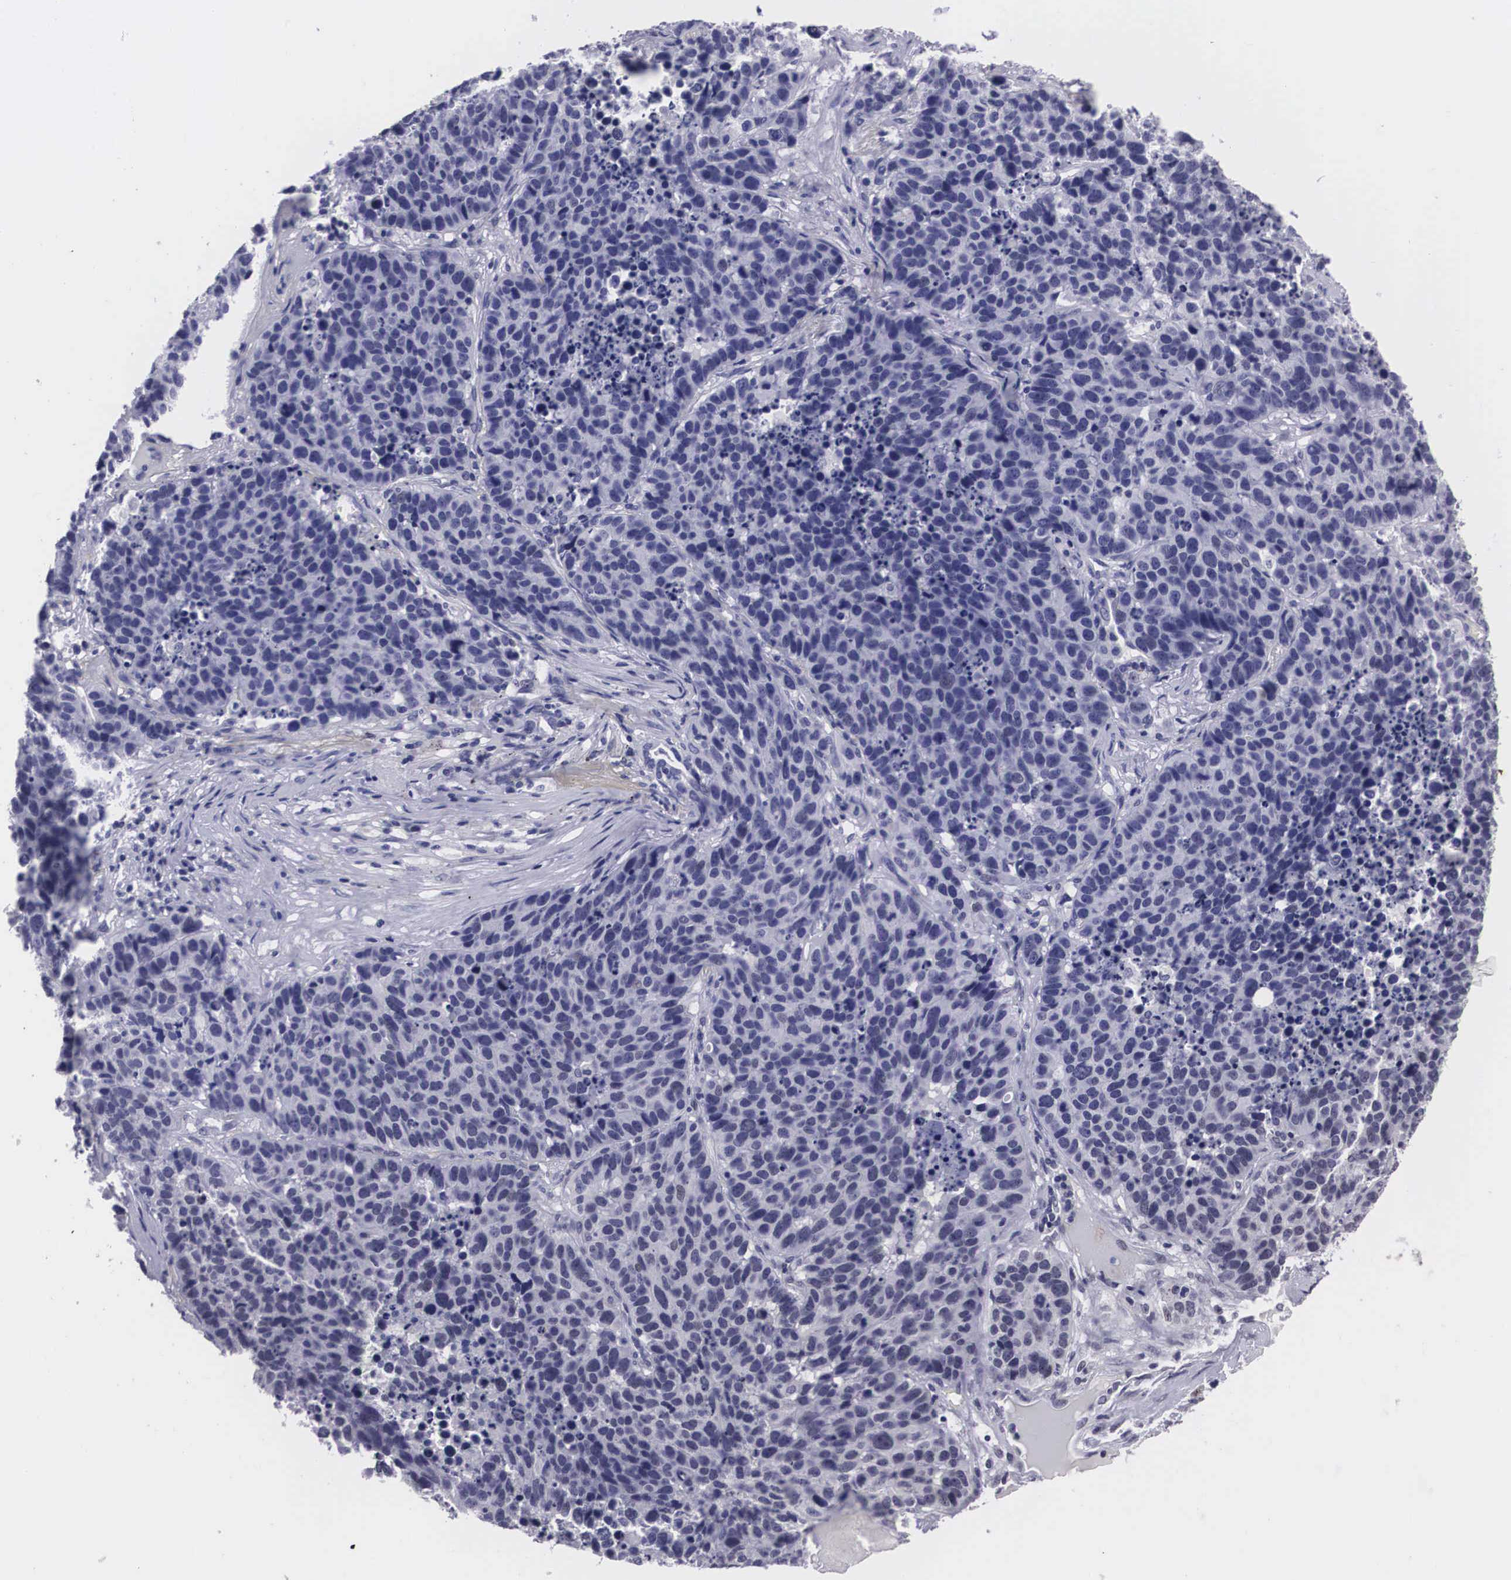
{"staining": {"intensity": "negative", "quantity": "none", "location": "none"}, "tissue": "lung cancer", "cell_type": "Tumor cells", "image_type": "cancer", "snomed": [{"axis": "morphology", "description": "Carcinoid, malignant, NOS"}, {"axis": "topography", "description": "Lung"}], "caption": "Immunohistochemical staining of human malignant carcinoid (lung) reveals no significant staining in tumor cells. The staining was performed using DAB (3,3'-diaminobenzidine) to visualize the protein expression in brown, while the nuclei were stained in blue with hematoxylin (Magnification: 20x).", "gene": "C22orf31", "patient": {"sex": "male", "age": 60}}